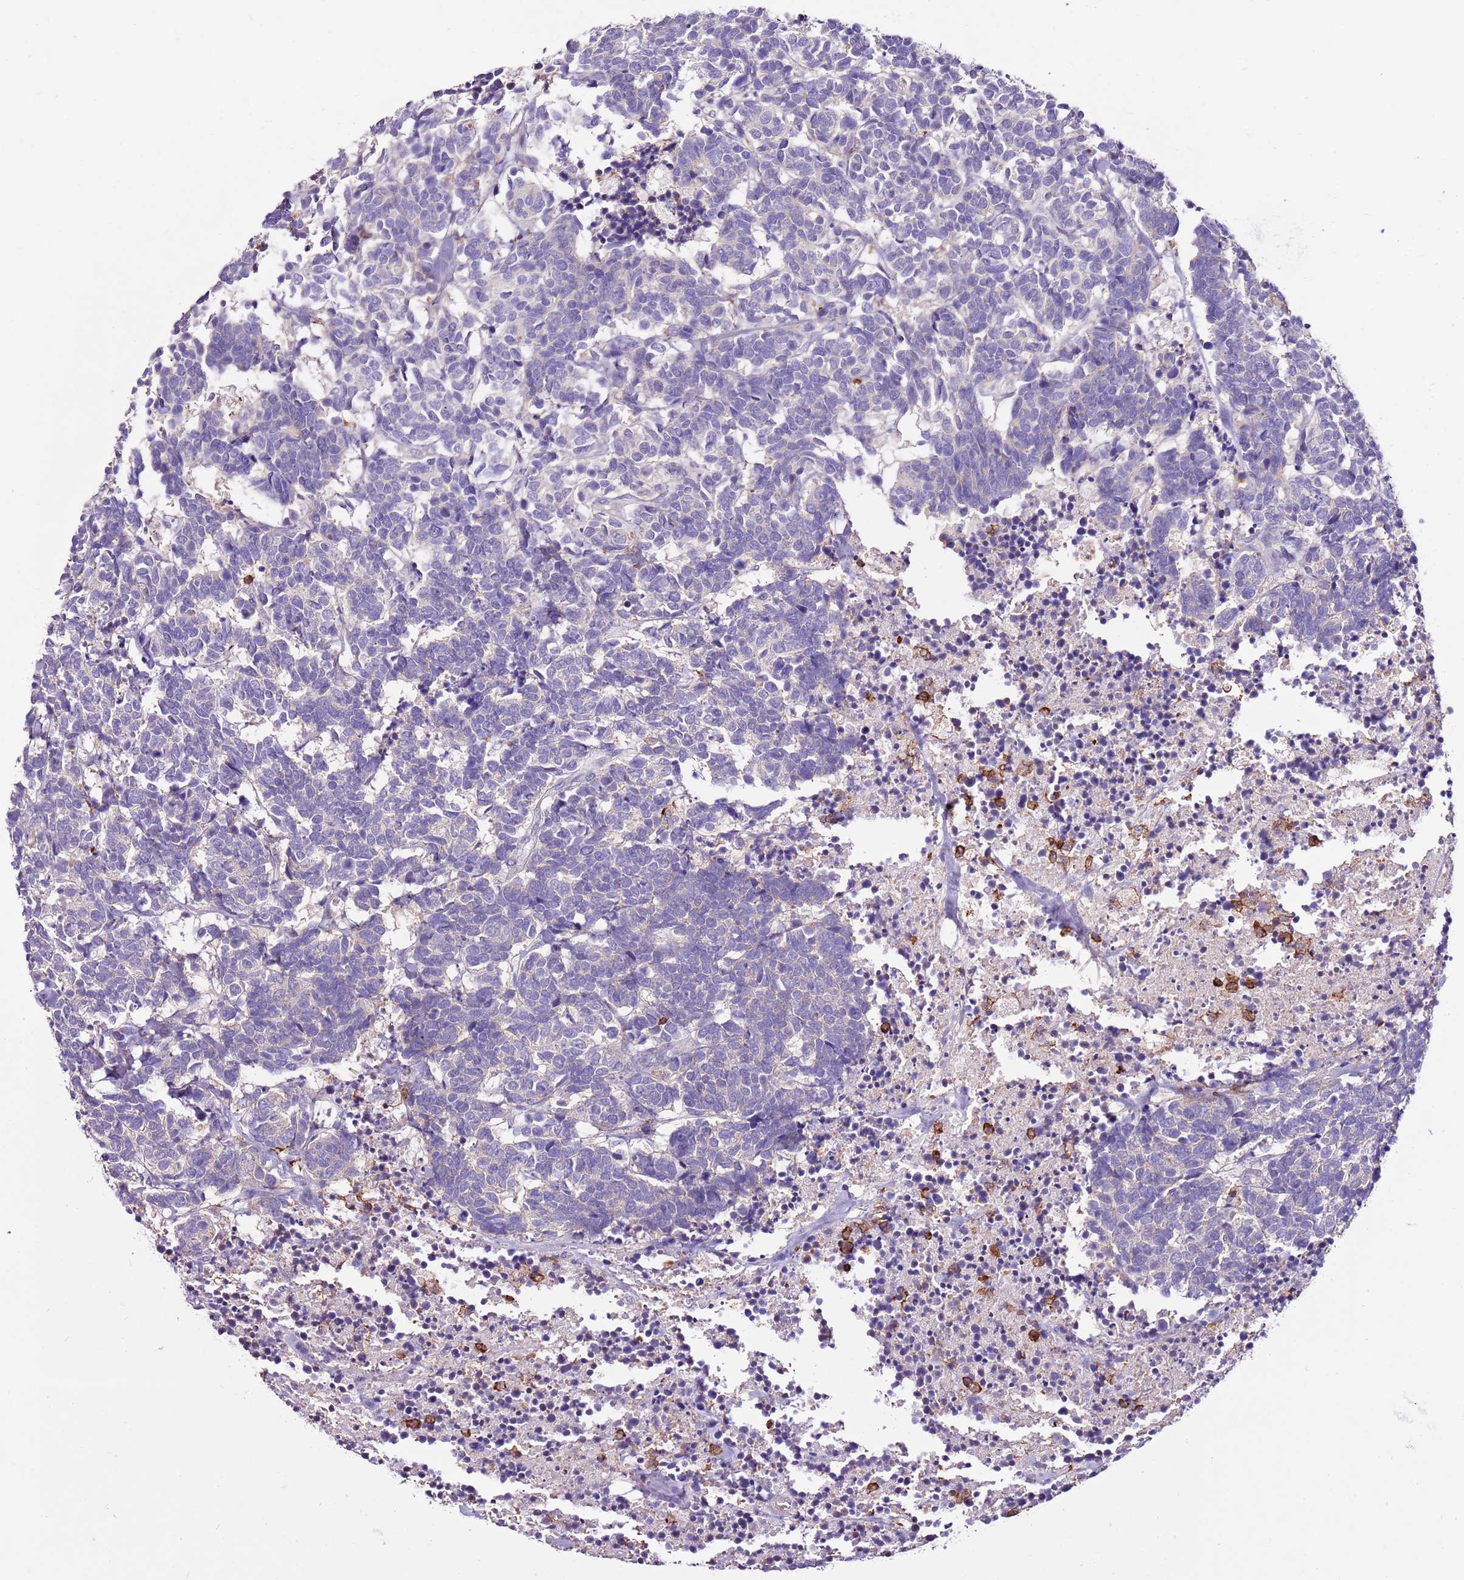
{"staining": {"intensity": "negative", "quantity": "none", "location": "none"}, "tissue": "carcinoid", "cell_type": "Tumor cells", "image_type": "cancer", "snomed": [{"axis": "morphology", "description": "Carcinoma, NOS"}, {"axis": "morphology", "description": "Carcinoid, malignant, NOS"}, {"axis": "topography", "description": "Urinary bladder"}], "caption": "Immunohistochemical staining of human carcinoma demonstrates no significant staining in tumor cells.", "gene": "ZSWIM1", "patient": {"sex": "male", "age": 57}}